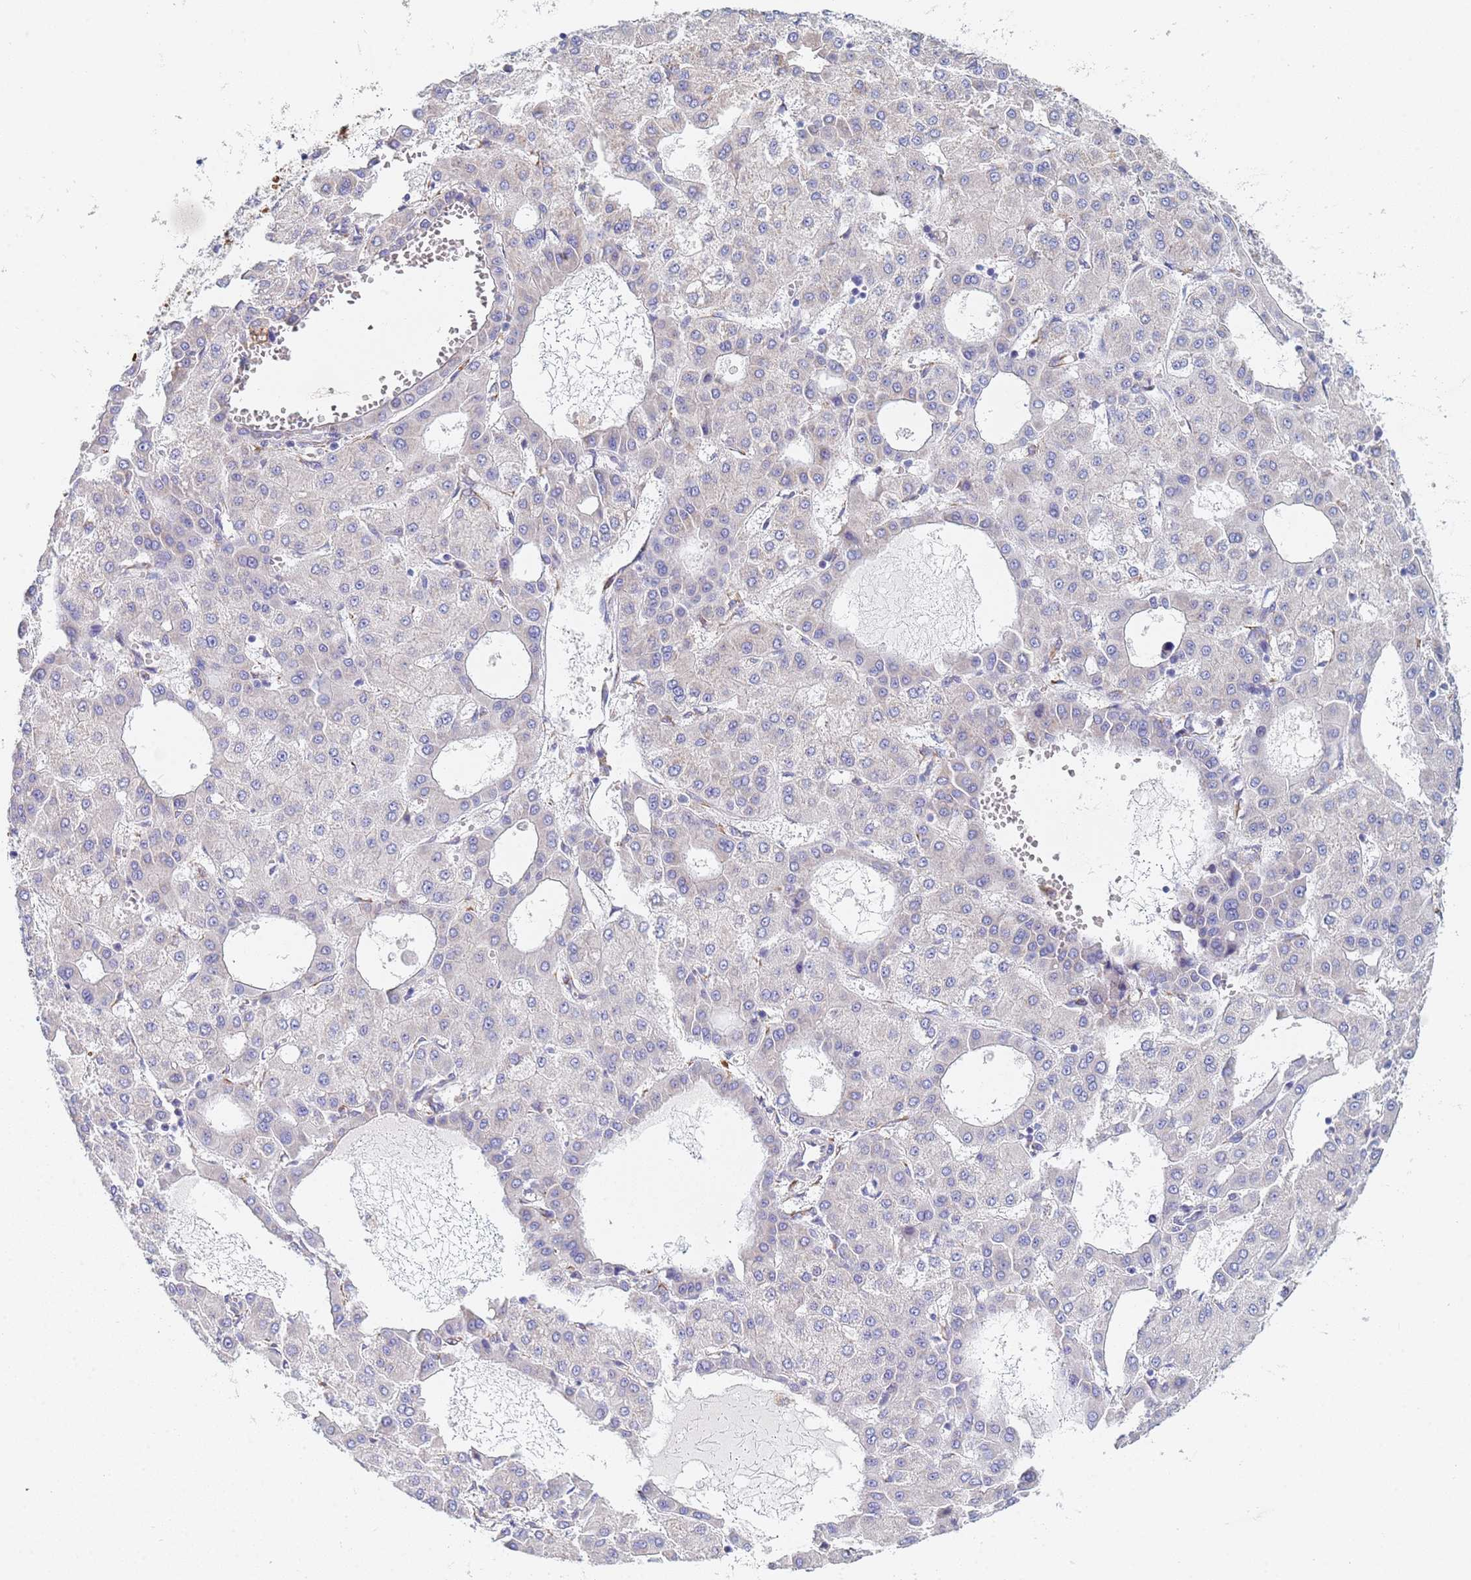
{"staining": {"intensity": "negative", "quantity": "none", "location": "none"}, "tissue": "liver cancer", "cell_type": "Tumor cells", "image_type": "cancer", "snomed": [{"axis": "morphology", "description": "Carcinoma, Hepatocellular, NOS"}, {"axis": "topography", "description": "Liver"}], "caption": "Hepatocellular carcinoma (liver) was stained to show a protein in brown. There is no significant expression in tumor cells.", "gene": "GDAP2", "patient": {"sex": "male", "age": 47}}